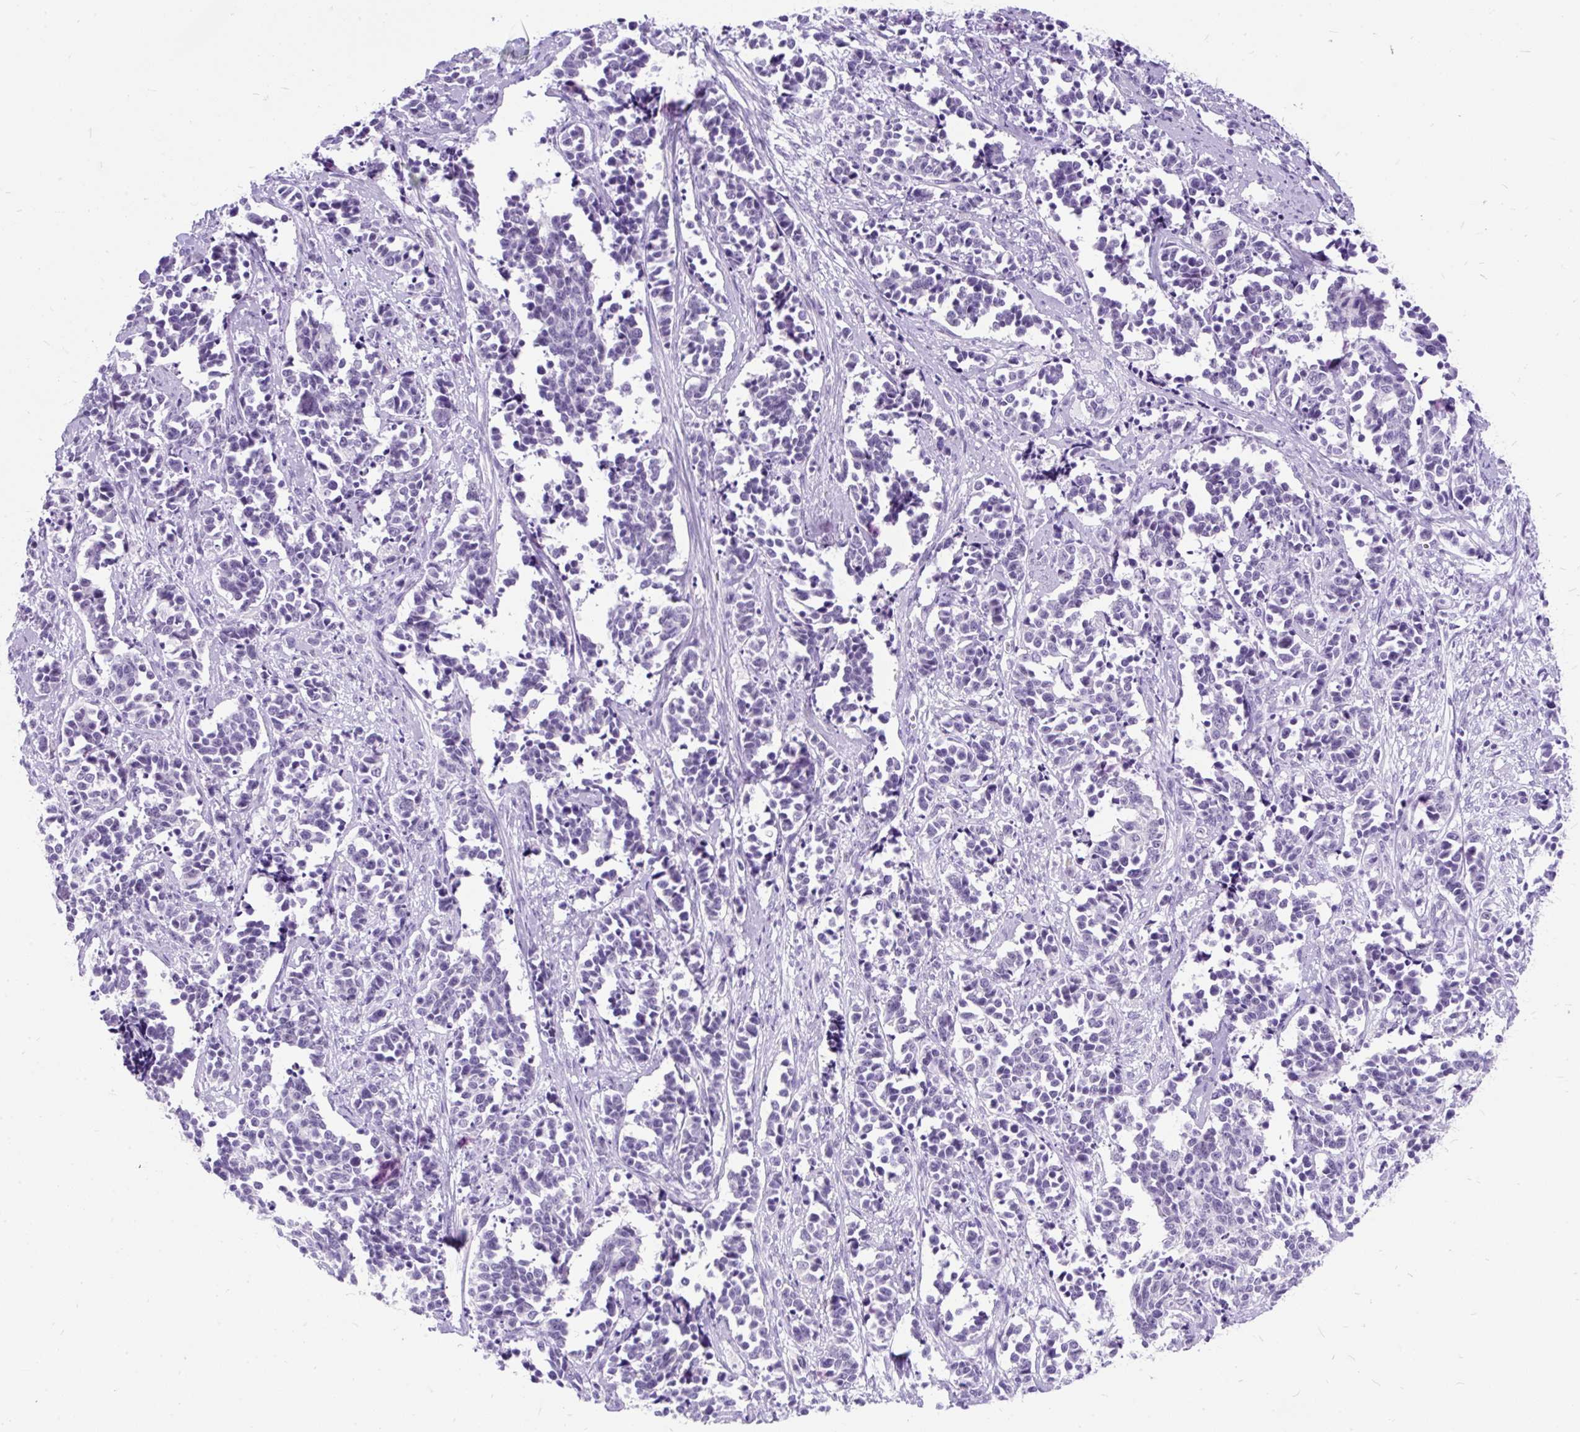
{"staining": {"intensity": "negative", "quantity": "none", "location": "none"}, "tissue": "cervical cancer", "cell_type": "Tumor cells", "image_type": "cancer", "snomed": [{"axis": "morphology", "description": "Normal tissue, NOS"}, {"axis": "morphology", "description": "Squamous cell carcinoma, NOS"}, {"axis": "topography", "description": "Cervix"}], "caption": "The photomicrograph demonstrates no significant staining in tumor cells of cervical squamous cell carcinoma.", "gene": "SCGB1A1", "patient": {"sex": "female", "age": 35}}